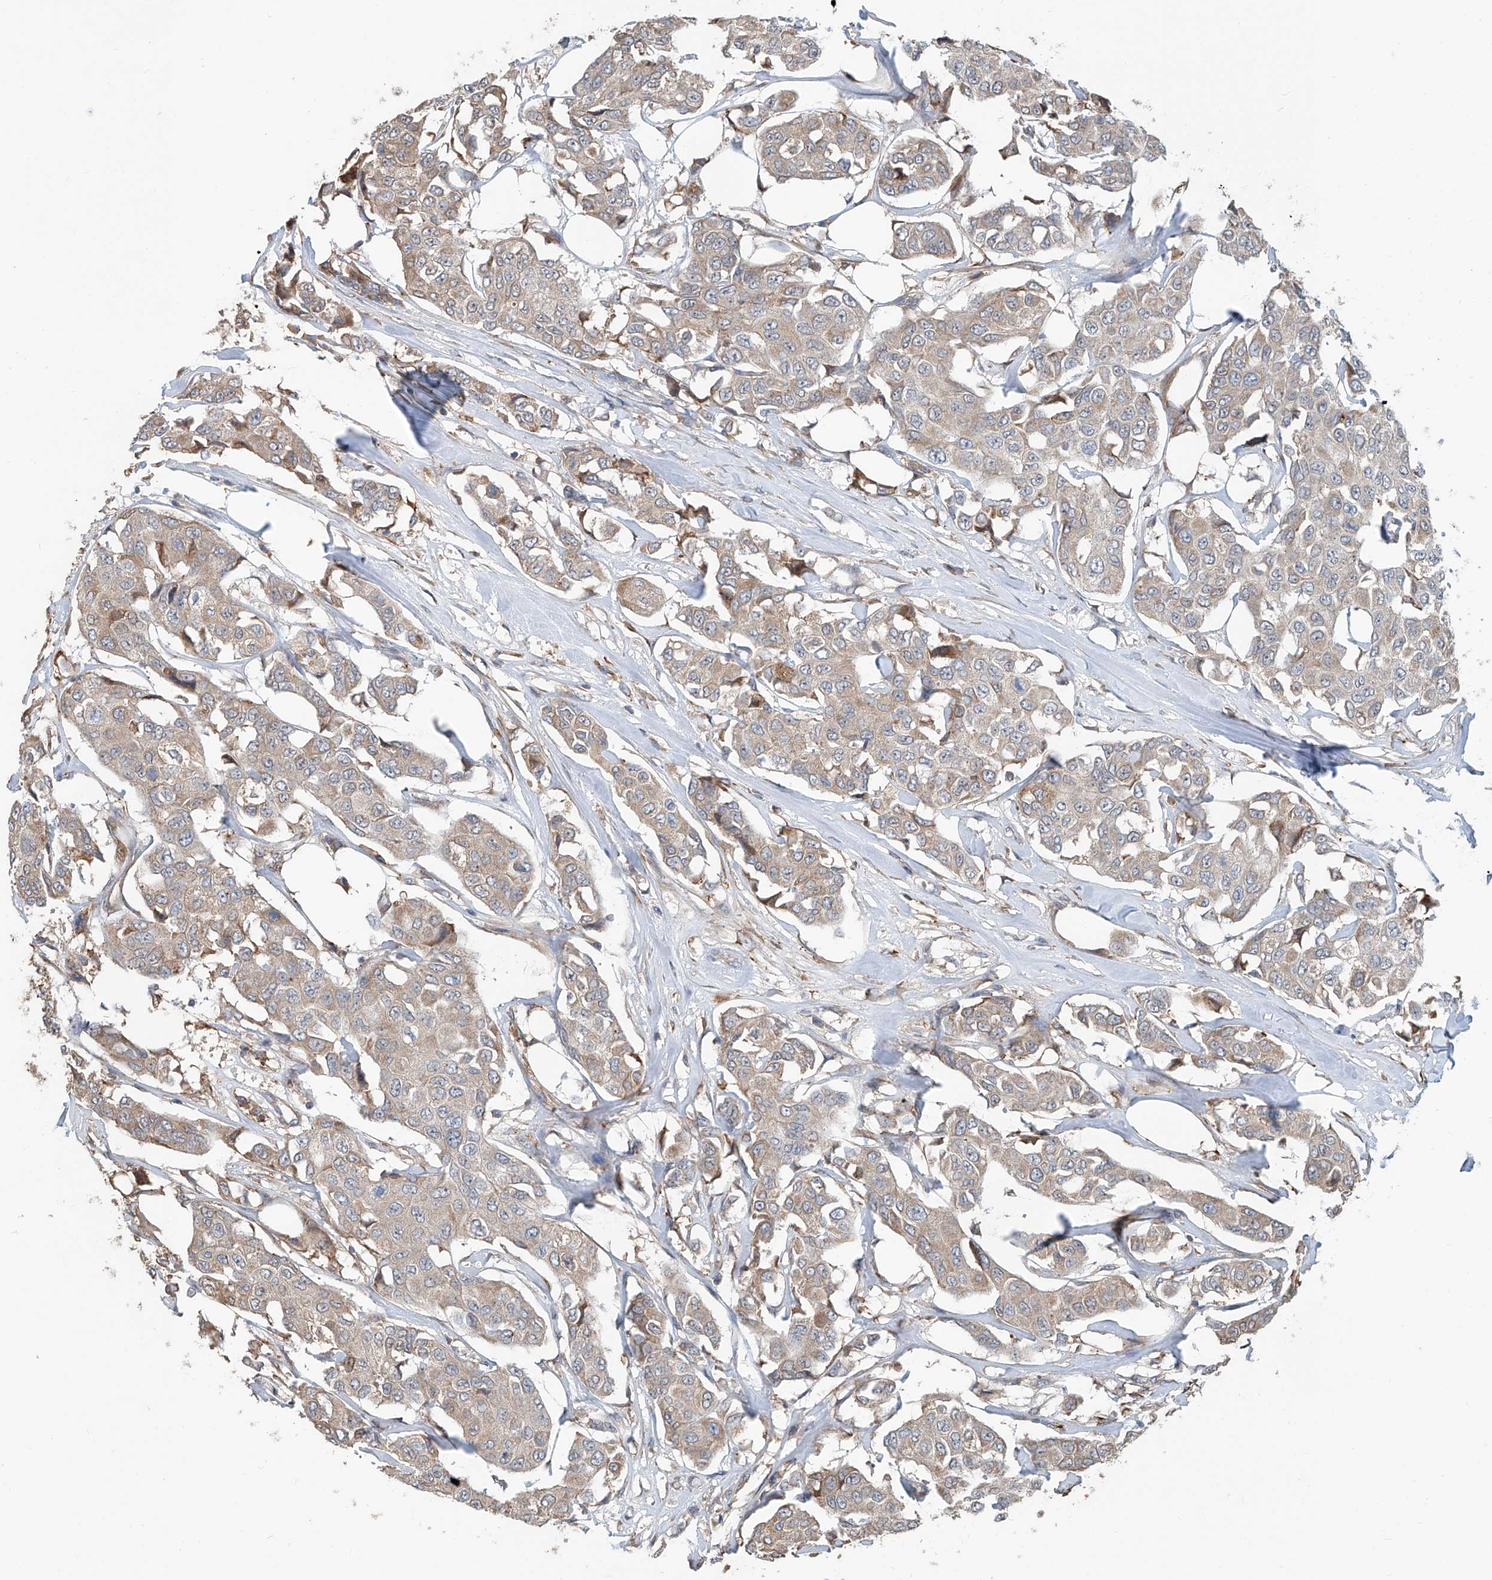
{"staining": {"intensity": "weak", "quantity": "<25%", "location": "cytoplasmic/membranous"}, "tissue": "breast cancer", "cell_type": "Tumor cells", "image_type": "cancer", "snomed": [{"axis": "morphology", "description": "Duct carcinoma"}, {"axis": "topography", "description": "Breast"}], "caption": "High magnification brightfield microscopy of breast cancer (intraductal carcinoma) stained with DAB (3,3'-diaminobenzidine) (brown) and counterstained with hematoxylin (blue): tumor cells show no significant positivity.", "gene": "KCNK10", "patient": {"sex": "female", "age": 80}}